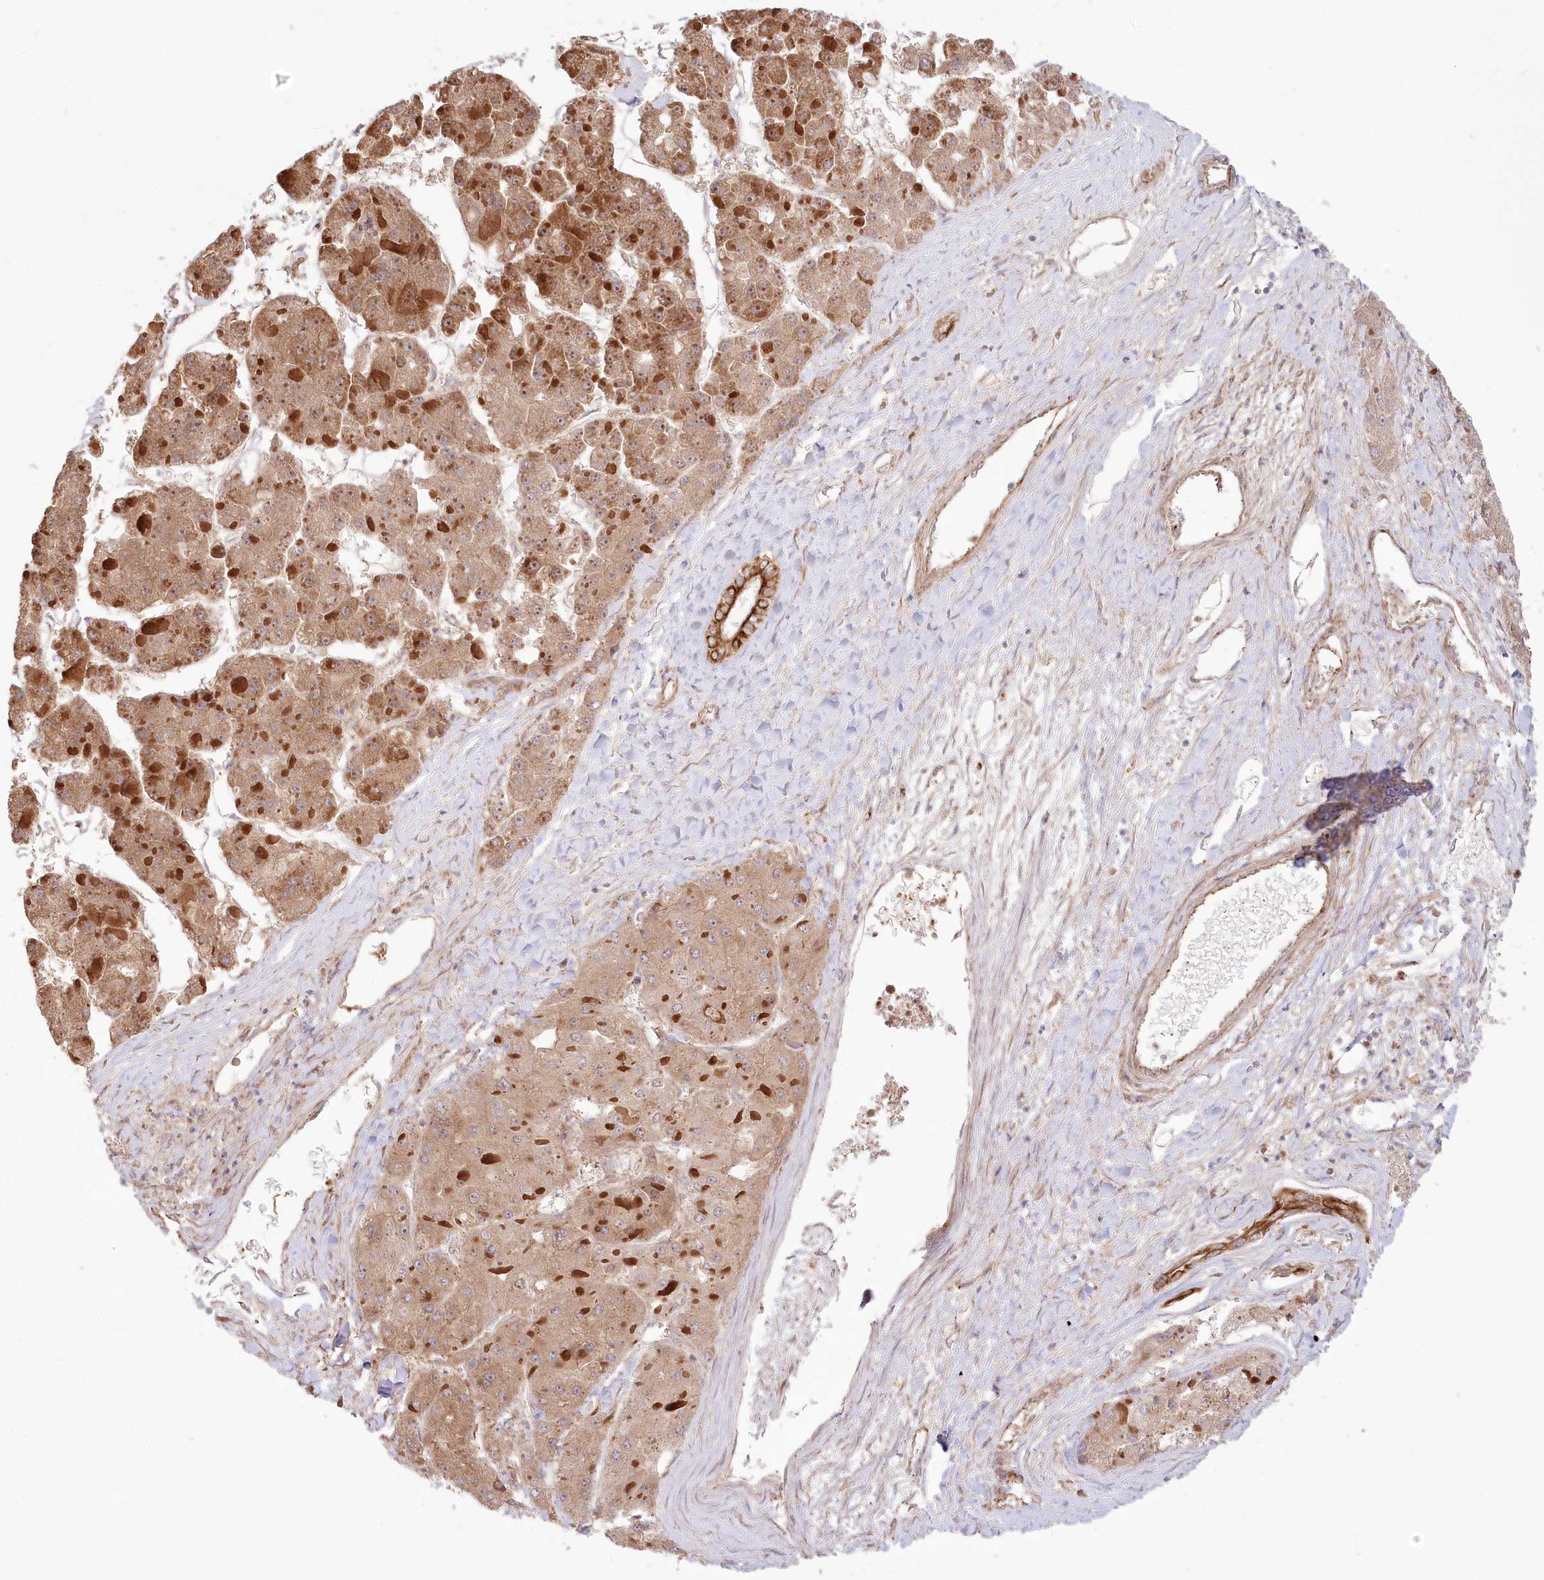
{"staining": {"intensity": "moderate", "quantity": ">75%", "location": "cytoplasmic/membranous"}, "tissue": "liver cancer", "cell_type": "Tumor cells", "image_type": "cancer", "snomed": [{"axis": "morphology", "description": "Carcinoma, Hepatocellular, NOS"}, {"axis": "topography", "description": "Liver"}], "caption": "Immunohistochemical staining of hepatocellular carcinoma (liver) displays moderate cytoplasmic/membranous protein staining in about >75% of tumor cells.", "gene": "COMMD3", "patient": {"sex": "female", "age": 73}}